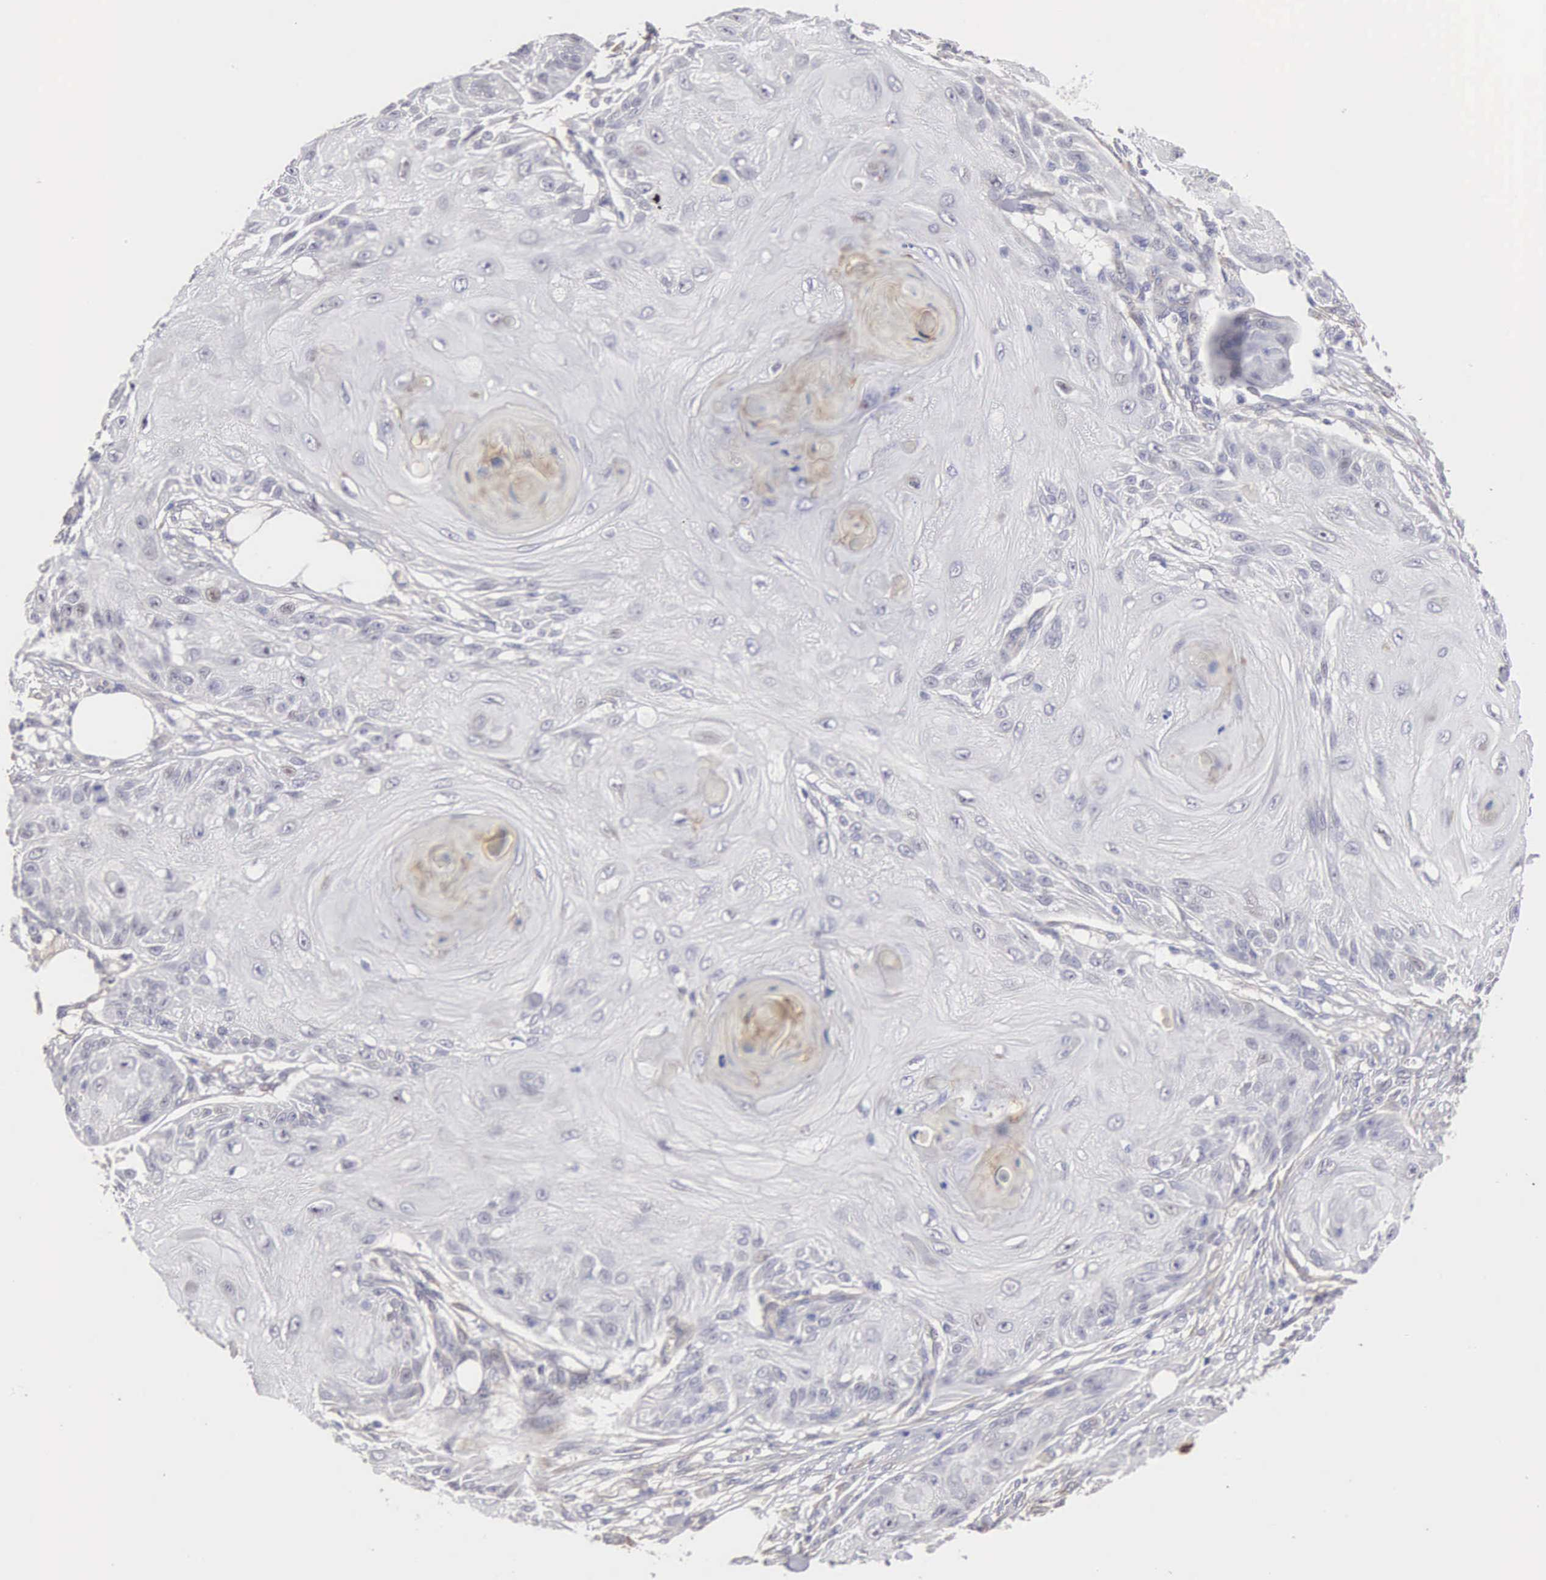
{"staining": {"intensity": "weak", "quantity": "<25%", "location": "cytoplasmic/membranous"}, "tissue": "skin cancer", "cell_type": "Tumor cells", "image_type": "cancer", "snomed": [{"axis": "morphology", "description": "Squamous cell carcinoma, NOS"}, {"axis": "topography", "description": "Skin"}], "caption": "Micrograph shows no significant protein staining in tumor cells of skin cancer (squamous cell carcinoma).", "gene": "ELFN2", "patient": {"sex": "female", "age": 88}}